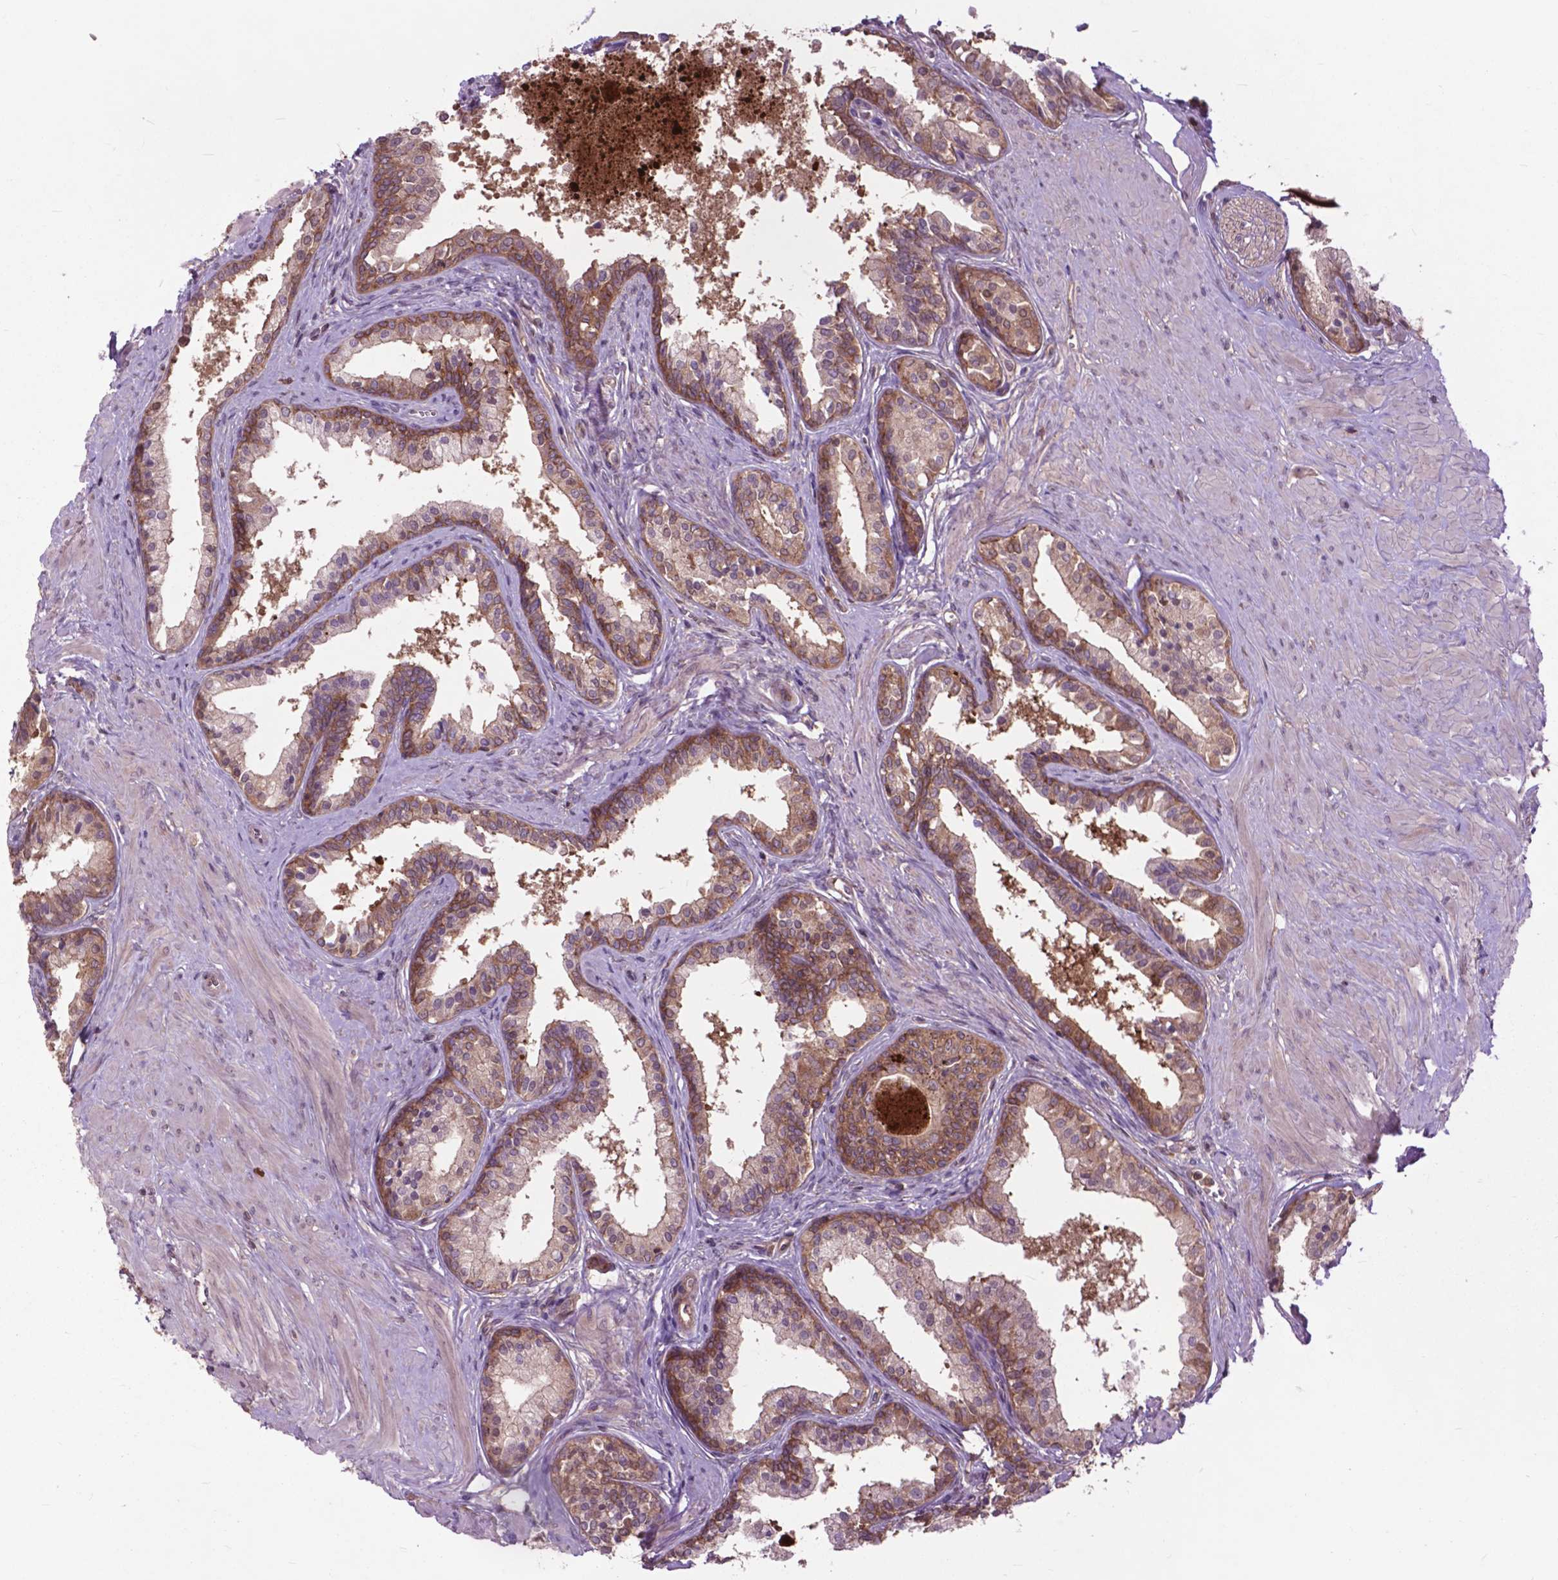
{"staining": {"intensity": "moderate", "quantity": ">75%", "location": "cytoplasmic/membranous"}, "tissue": "prostate", "cell_type": "Glandular cells", "image_type": "normal", "snomed": [{"axis": "morphology", "description": "Normal tissue, NOS"}, {"axis": "topography", "description": "Prostate"}], "caption": "A brown stain labels moderate cytoplasmic/membranous positivity of a protein in glandular cells of benign prostate. (brown staining indicates protein expression, while blue staining denotes nuclei).", "gene": "ARAF", "patient": {"sex": "male", "age": 61}}